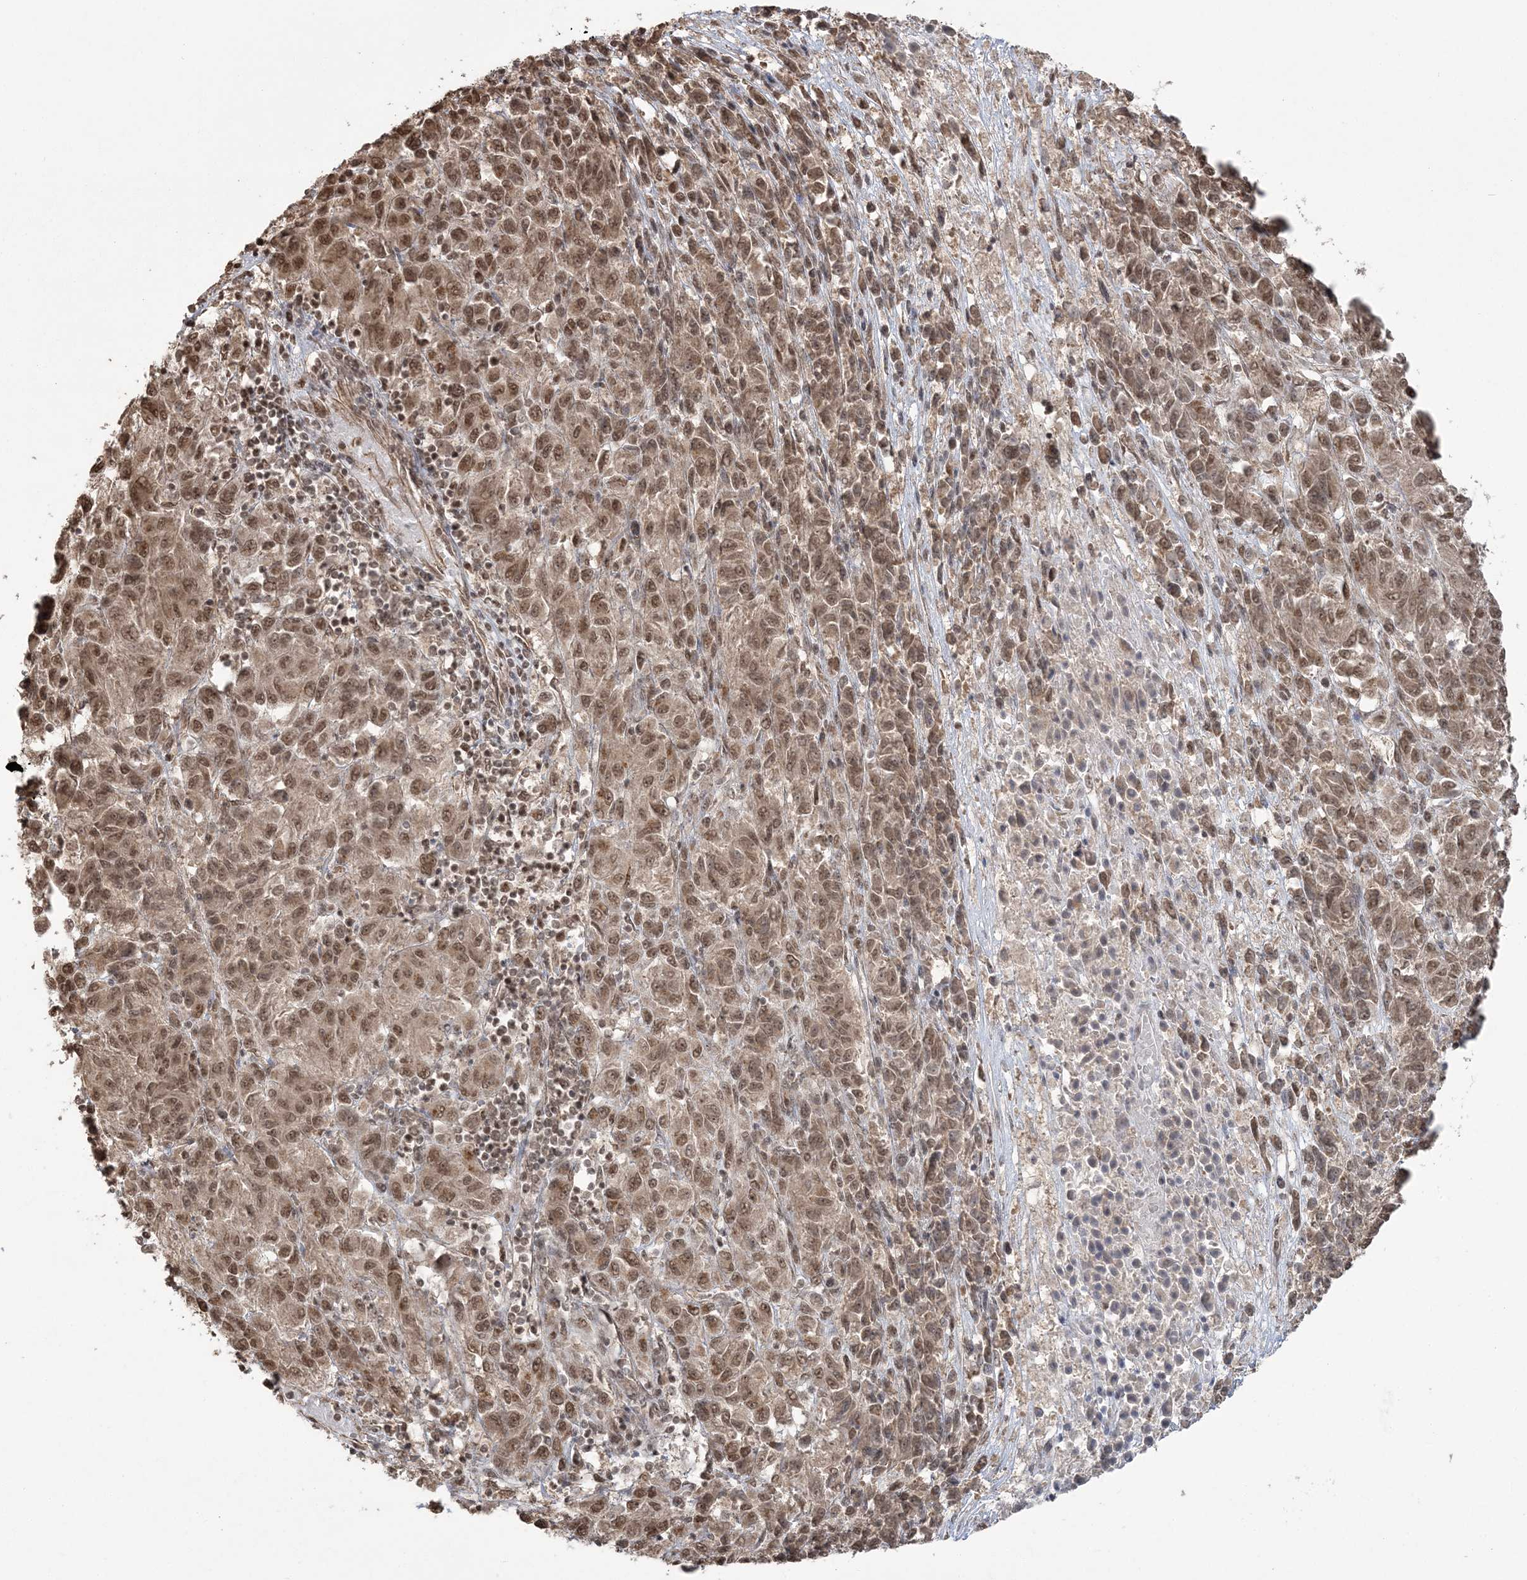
{"staining": {"intensity": "moderate", "quantity": ">75%", "location": "cytoplasmic/membranous,nuclear"}, "tissue": "melanoma", "cell_type": "Tumor cells", "image_type": "cancer", "snomed": [{"axis": "morphology", "description": "Malignant melanoma, Metastatic site"}, {"axis": "topography", "description": "Lung"}], "caption": "Malignant melanoma (metastatic site) tissue exhibits moderate cytoplasmic/membranous and nuclear staining in about >75% of tumor cells, visualized by immunohistochemistry.", "gene": "ZNF839", "patient": {"sex": "male", "age": 64}}